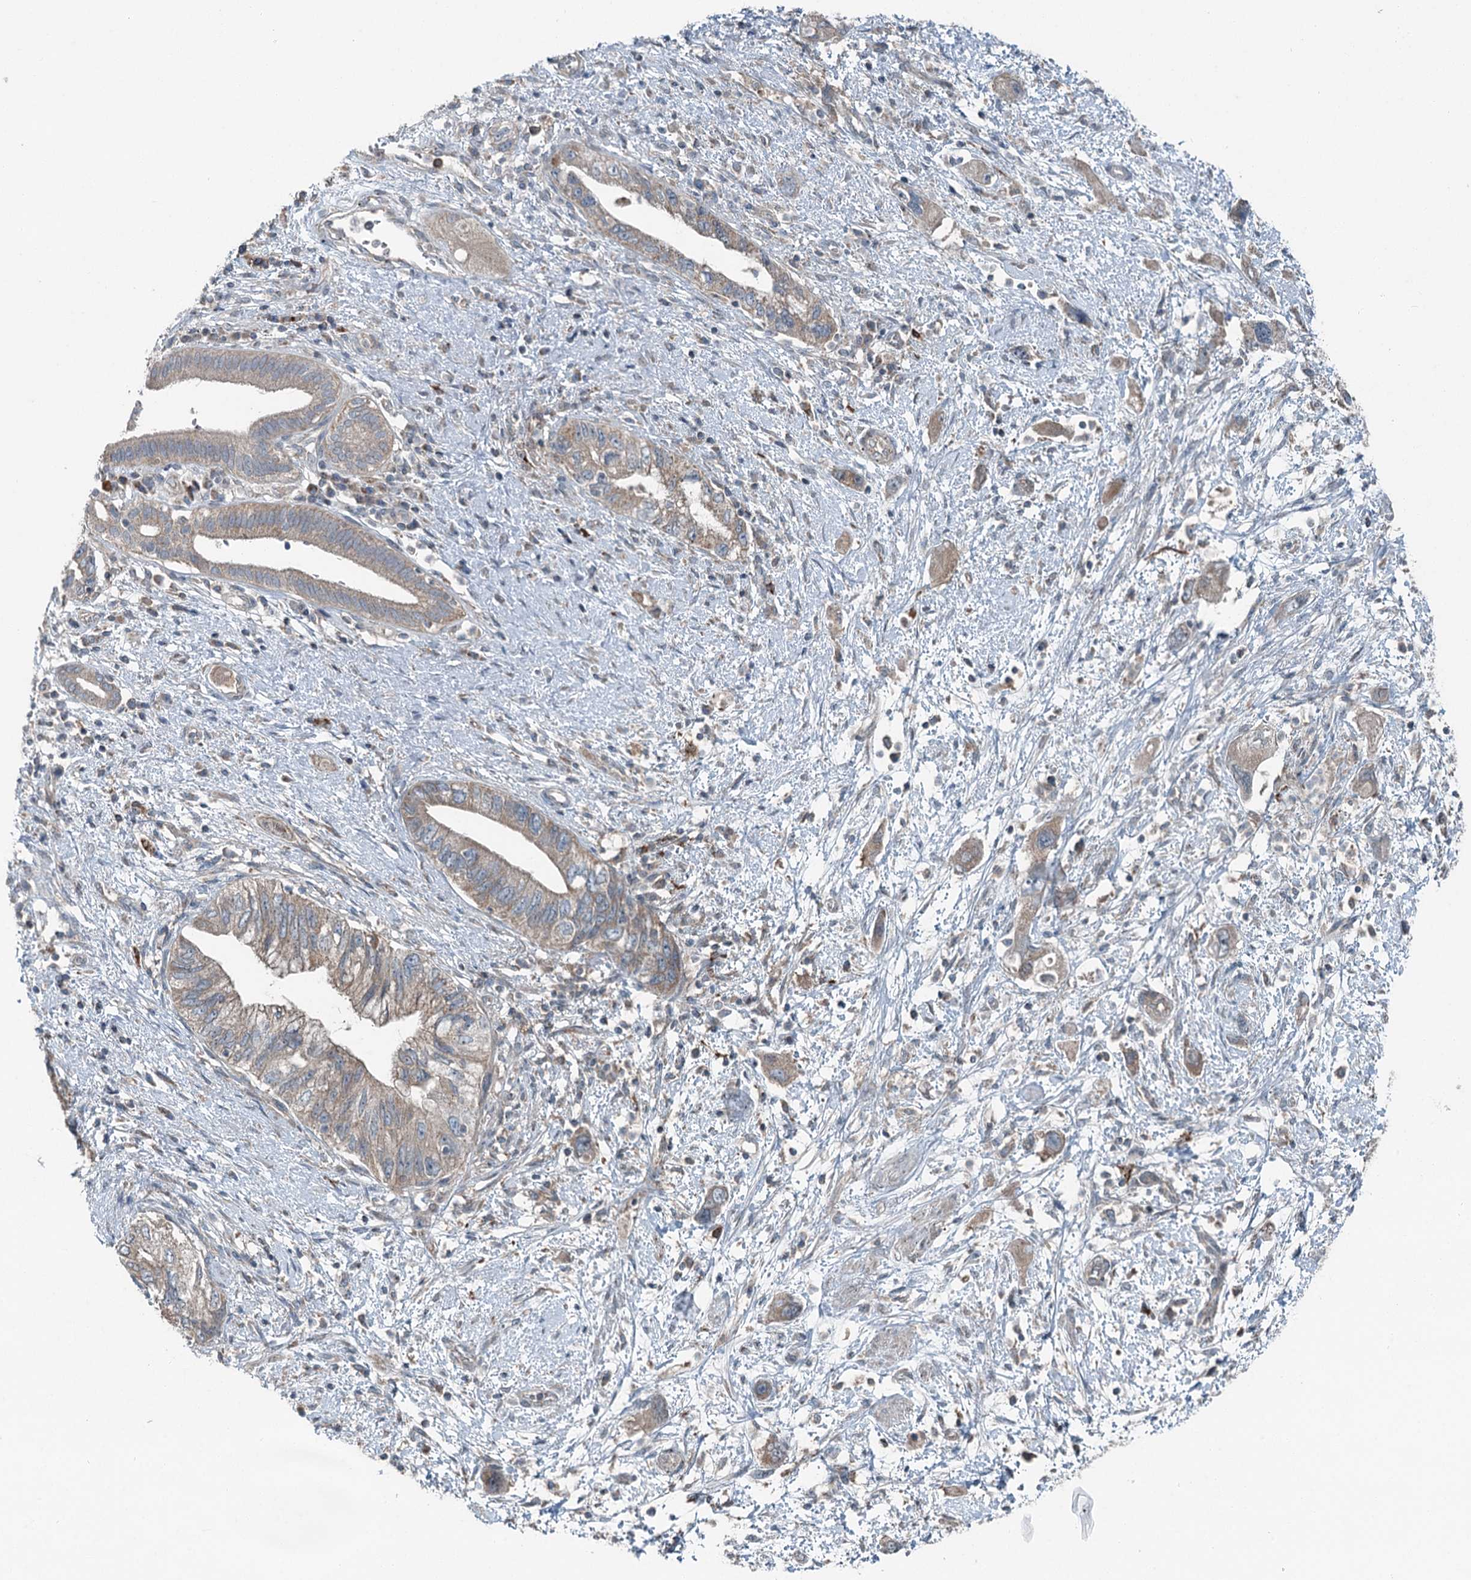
{"staining": {"intensity": "weak", "quantity": ">75%", "location": "cytoplasmic/membranous"}, "tissue": "pancreatic cancer", "cell_type": "Tumor cells", "image_type": "cancer", "snomed": [{"axis": "morphology", "description": "Adenocarcinoma, NOS"}, {"axis": "topography", "description": "Pancreas"}], "caption": "High-power microscopy captured an immunohistochemistry photomicrograph of pancreatic adenocarcinoma, revealing weak cytoplasmic/membranous staining in approximately >75% of tumor cells.", "gene": "SKIC3", "patient": {"sex": "female", "age": 73}}